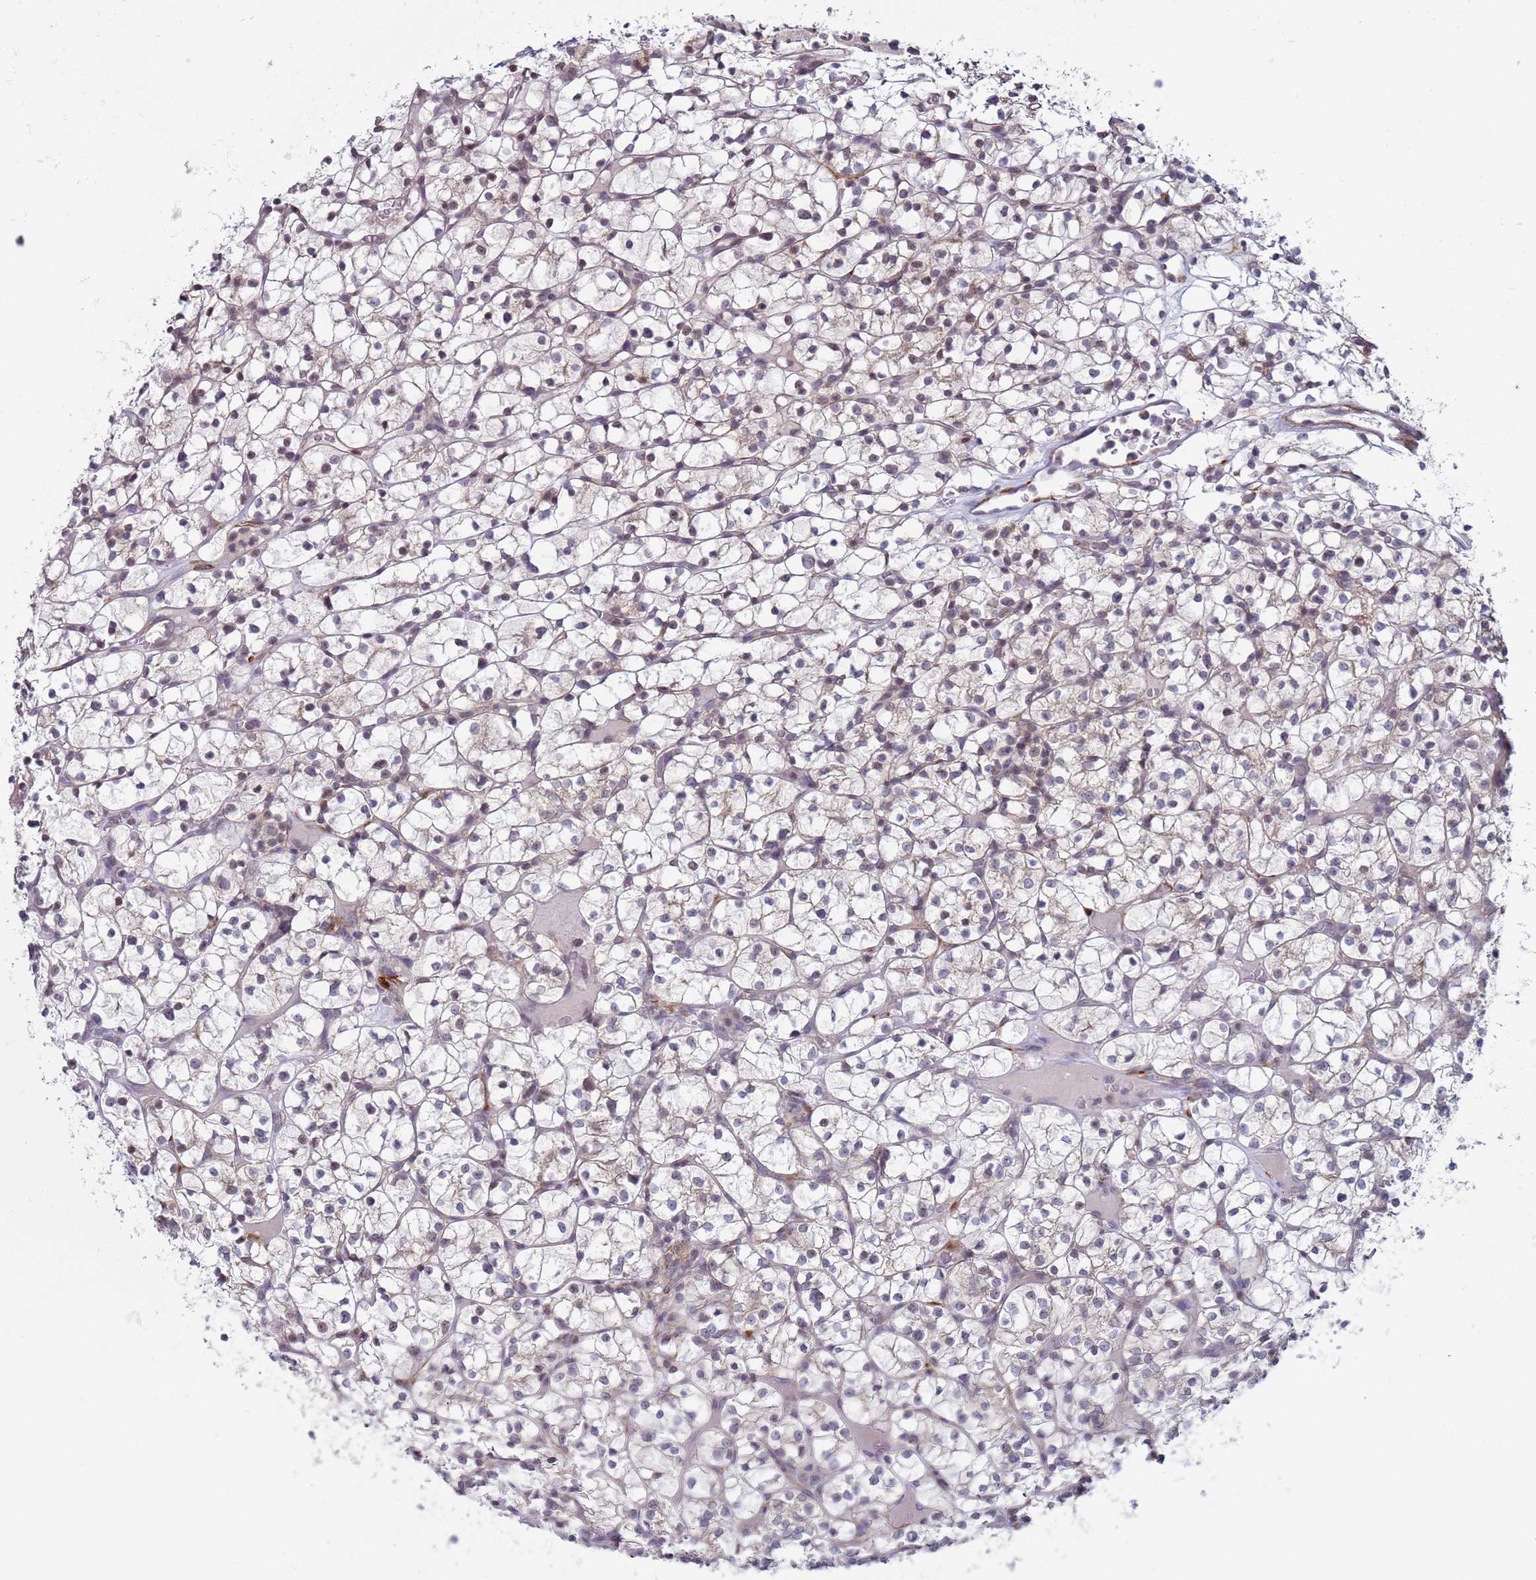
{"staining": {"intensity": "negative", "quantity": "none", "location": "none"}, "tissue": "renal cancer", "cell_type": "Tumor cells", "image_type": "cancer", "snomed": [{"axis": "morphology", "description": "Adenocarcinoma, NOS"}, {"axis": "topography", "description": "Kidney"}], "caption": "This is a histopathology image of immunohistochemistry (IHC) staining of renal cancer, which shows no positivity in tumor cells. (Immunohistochemistry (ihc), brightfield microscopy, high magnification).", "gene": "SNAPC4", "patient": {"sex": "female", "age": 64}}